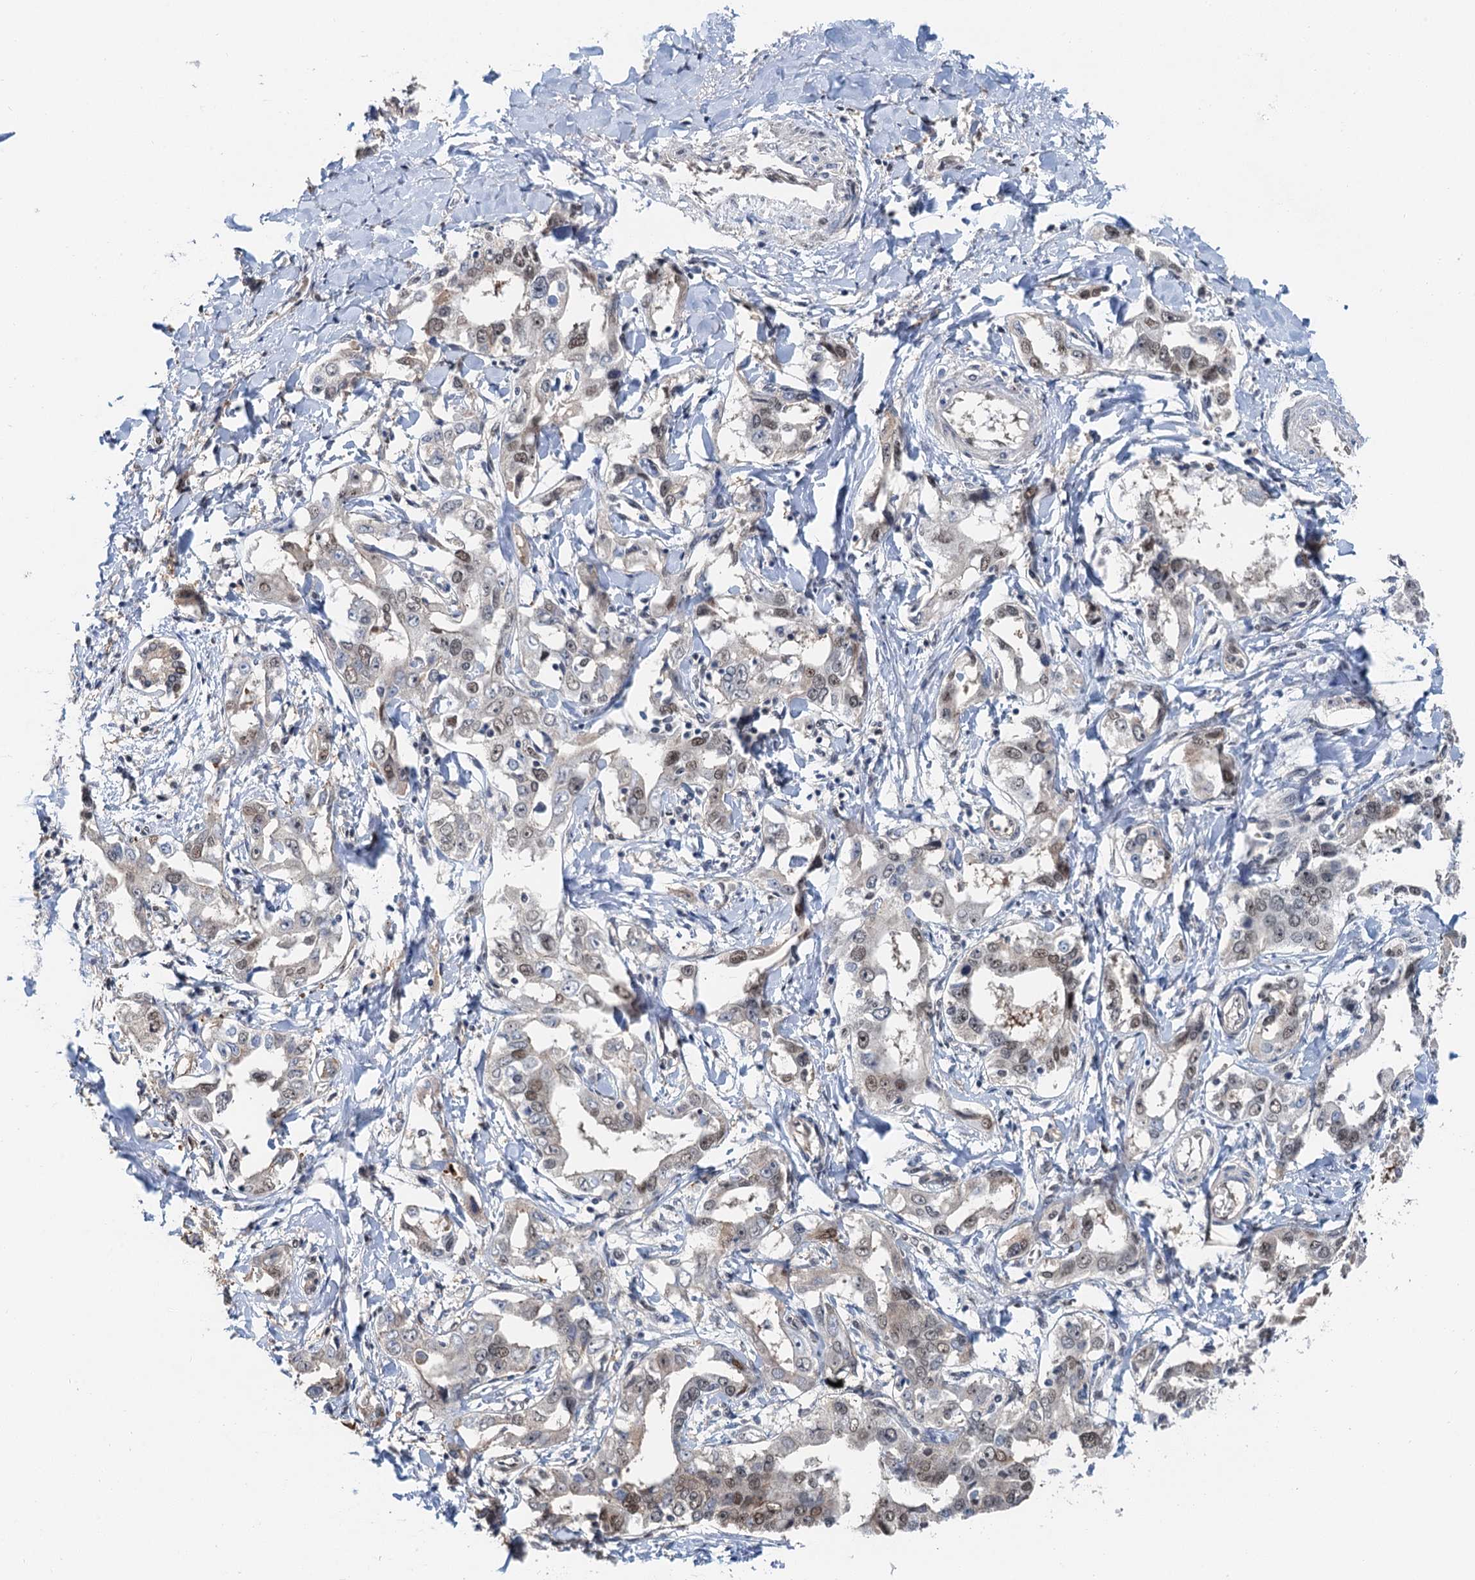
{"staining": {"intensity": "weak", "quantity": ">75%", "location": "nuclear"}, "tissue": "liver cancer", "cell_type": "Tumor cells", "image_type": "cancer", "snomed": [{"axis": "morphology", "description": "Cholangiocarcinoma"}, {"axis": "topography", "description": "Liver"}], "caption": "Immunohistochemical staining of human cholangiocarcinoma (liver) reveals weak nuclear protein staining in approximately >75% of tumor cells. The protein is shown in brown color, while the nuclei are stained blue.", "gene": "CFDP1", "patient": {"sex": "male", "age": 59}}